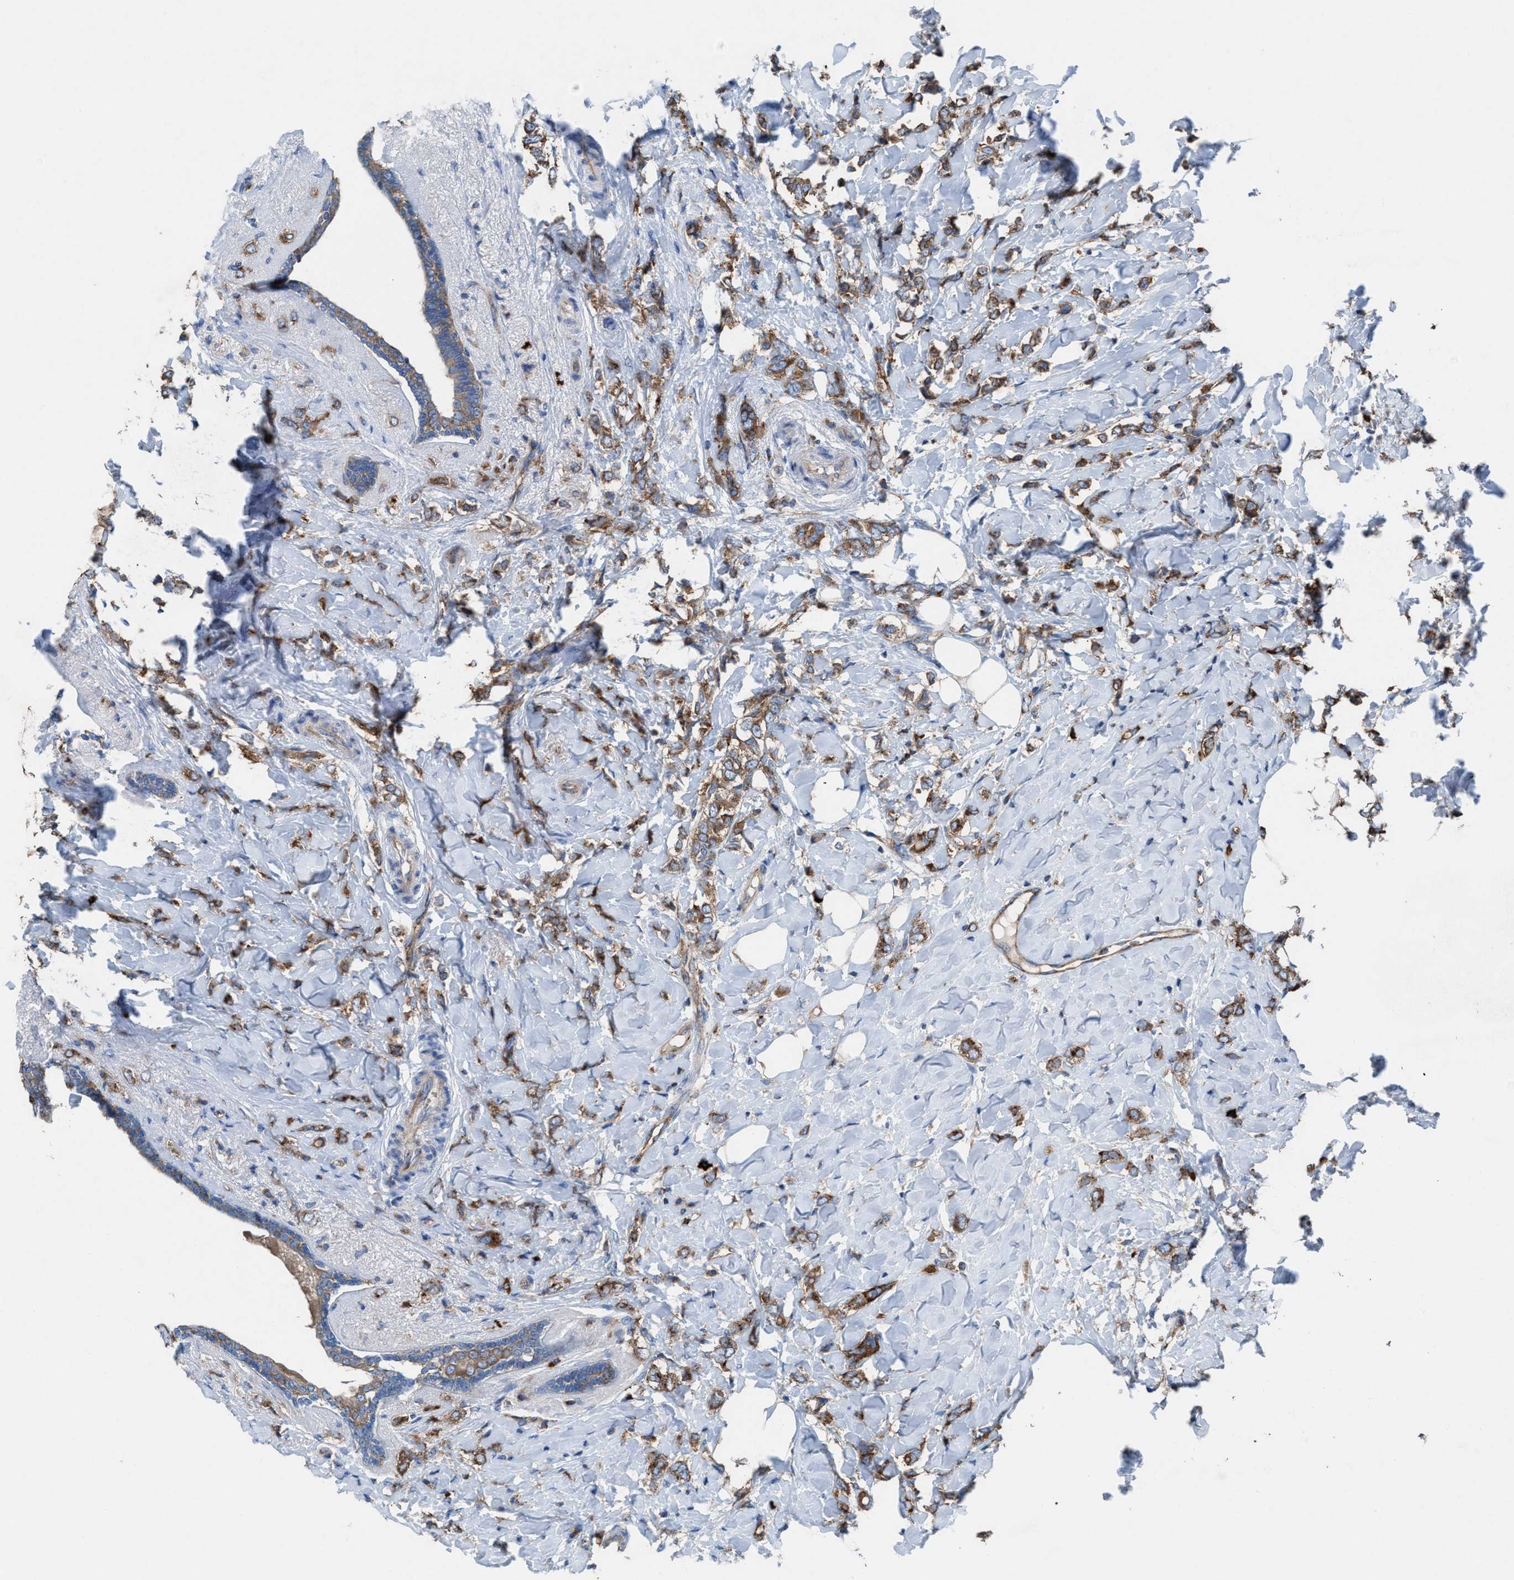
{"staining": {"intensity": "moderate", "quantity": ">75%", "location": "cytoplasmic/membranous"}, "tissue": "breast cancer", "cell_type": "Tumor cells", "image_type": "cancer", "snomed": [{"axis": "morphology", "description": "Normal tissue, NOS"}, {"axis": "morphology", "description": "Lobular carcinoma"}, {"axis": "topography", "description": "Breast"}], "caption": "A high-resolution histopathology image shows immunohistochemistry (IHC) staining of breast lobular carcinoma, which reveals moderate cytoplasmic/membranous positivity in about >75% of tumor cells. The staining was performed using DAB (3,3'-diaminobenzidine) to visualize the protein expression in brown, while the nuclei were stained in blue with hematoxylin (Magnification: 20x).", "gene": "NYAP1", "patient": {"sex": "female", "age": 47}}